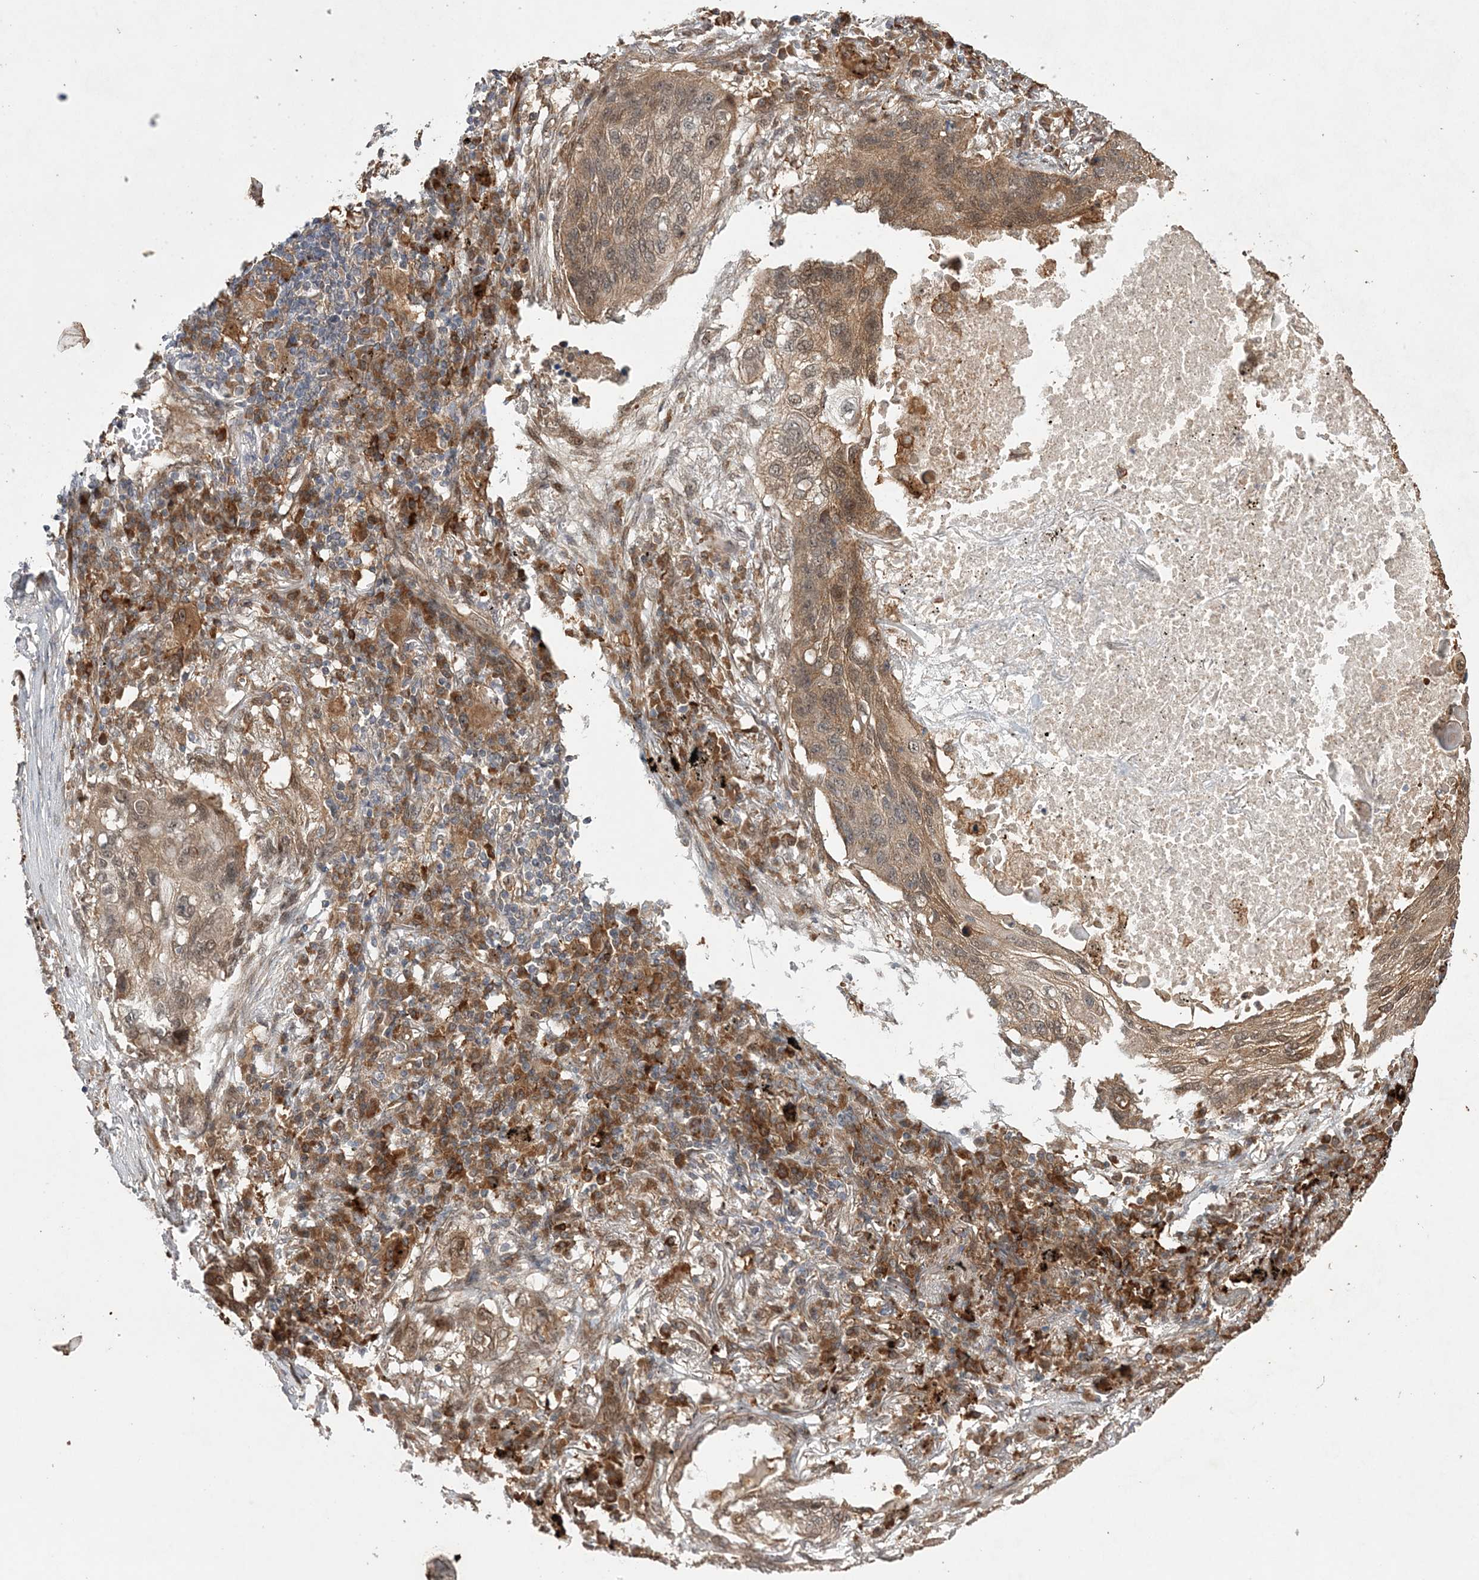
{"staining": {"intensity": "weak", "quantity": ">75%", "location": "cytoplasmic/membranous,nuclear"}, "tissue": "lung cancer", "cell_type": "Tumor cells", "image_type": "cancer", "snomed": [{"axis": "morphology", "description": "Squamous cell carcinoma, NOS"}, {"axis": "topography", "description": "Lung"}], "caption": "Immunohistochemical staining of lung cancer displays weak cytoplasmic/membranous and nuclear protein staining in about >75% of tumor cells.", "gene": "UBTD2", "patient": {"sex": "female", "age": 63}}